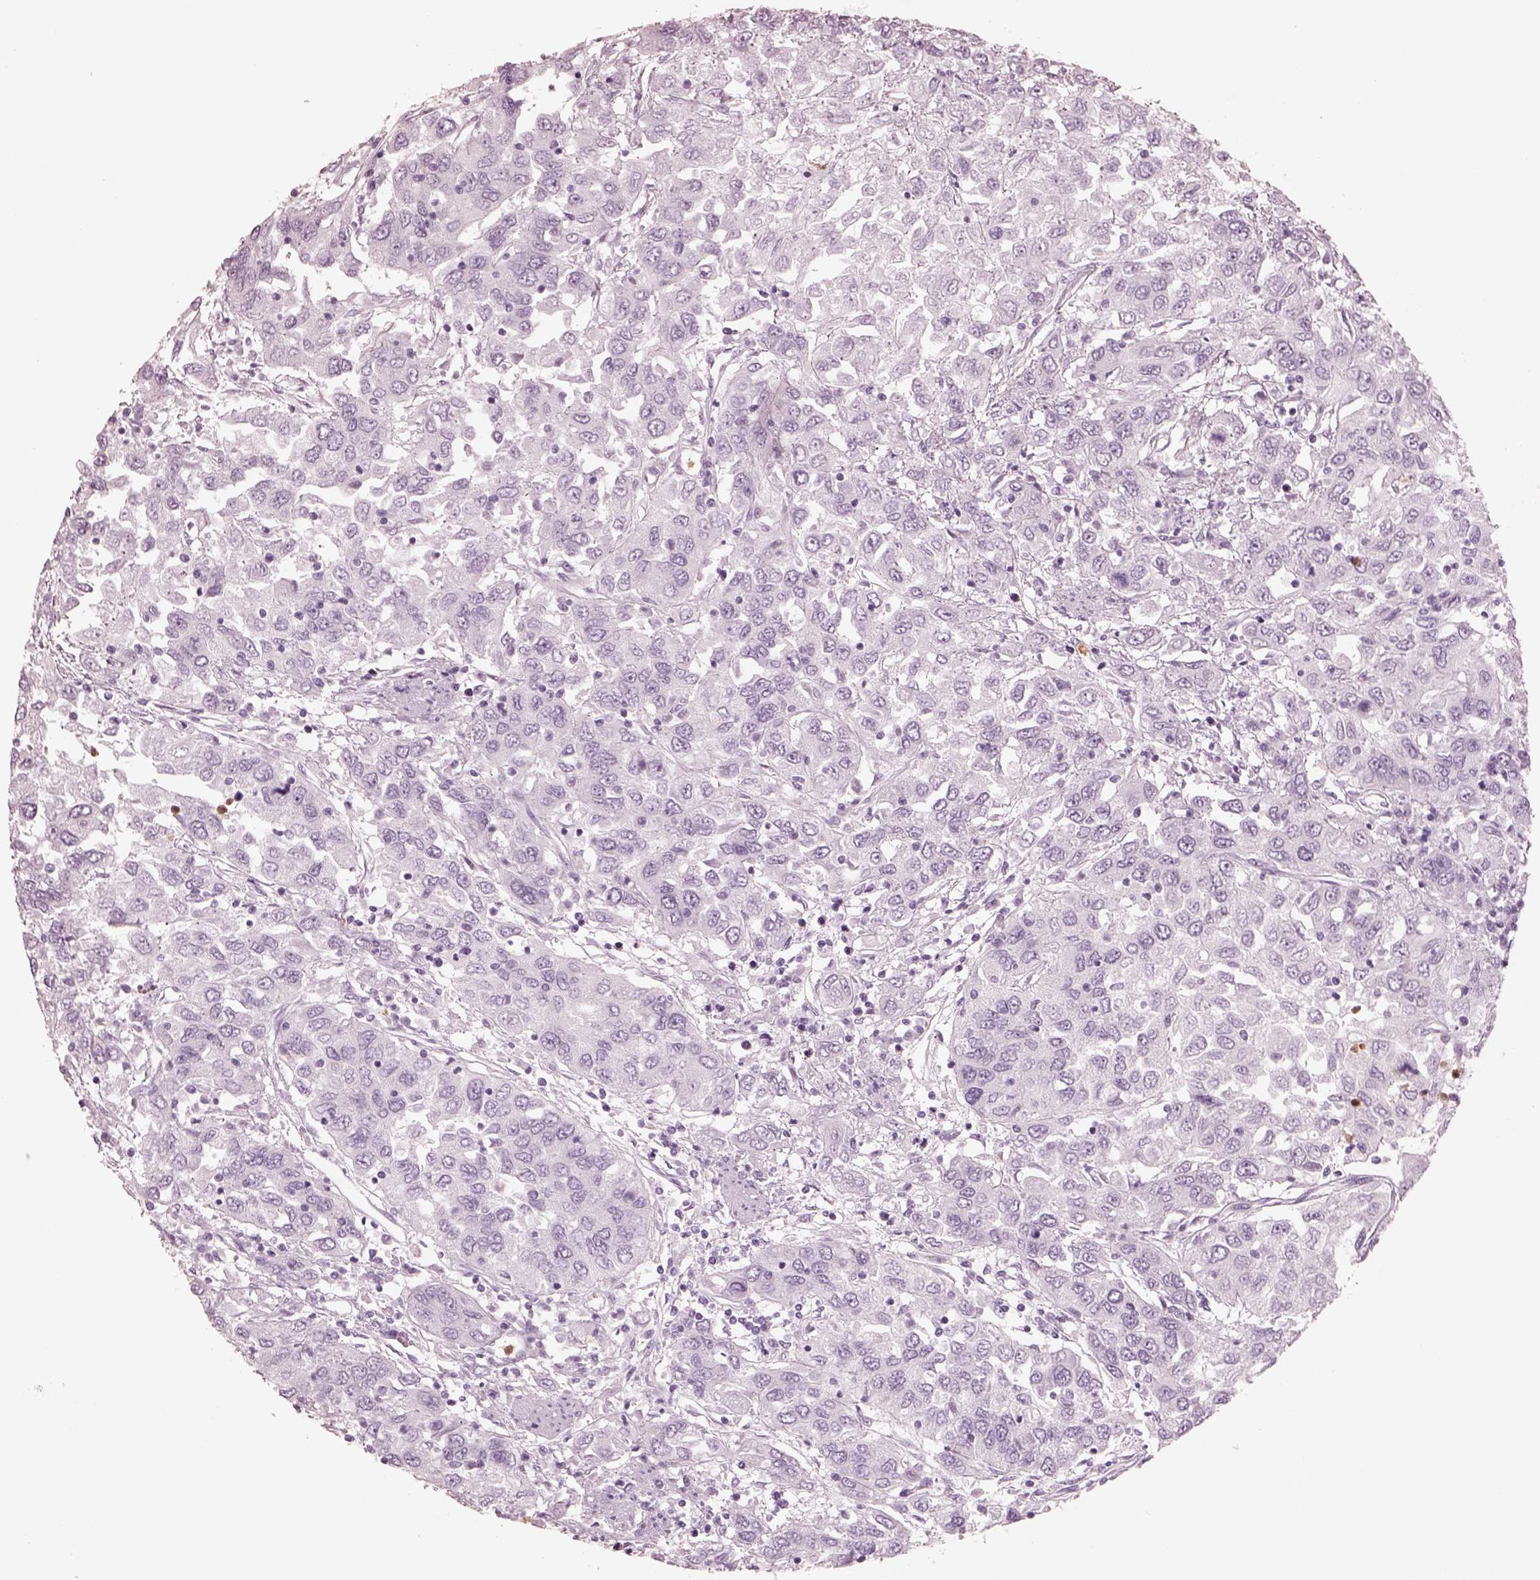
{"staining": {"intensity": "negative", "quantity": "none", "location": "none"}, "tissue": "urothelial cancer", "cell_type": "Tumor cells", "image_type": "cancer", "snomed": [{"axis": "morphology", "description": "Urothelial carcinoma, High grade"}, {"axis": "topography", "description": "Urinary bladder"}], "caption": "Tumor cells are negative for protein expression in human urothelial cancer.", "gene": "ELANE", "patient": {"sex": "male", "age": 76}}